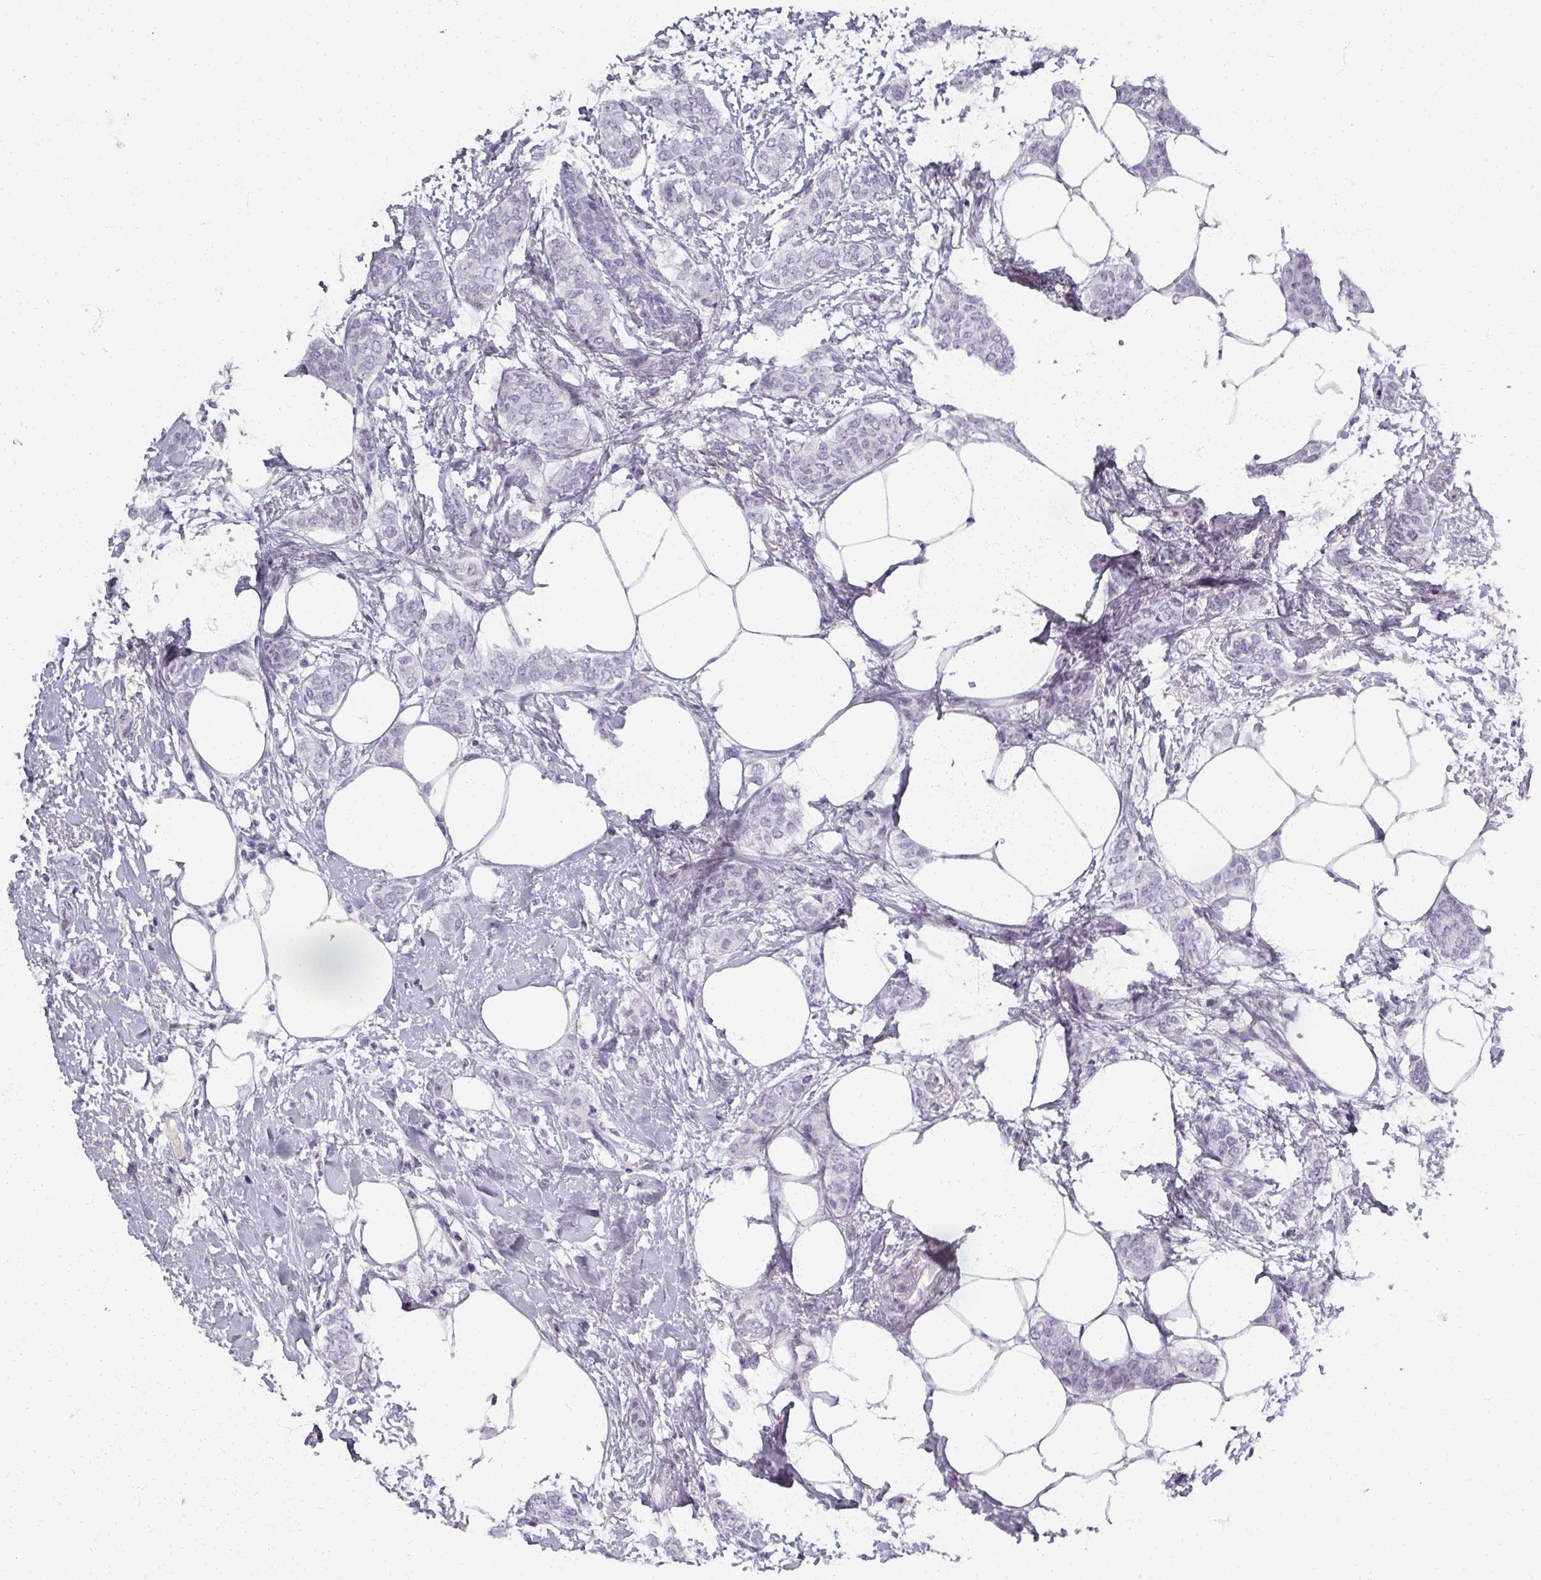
{"staining": {"intensity": "negative", "quantity": "none", "location": "none"}, "tissue": "breast cancer", "cell_type": "Tumor cells", "image_type": "cancer", "snomed": [{"axis": "morphology", "description": "Duct carcinoma"}, {"axis": "topography", "description": "Breast"}], "caption": "Tumor cells are negative for protein expression in human breast infiltrating ductal carcinoma.", "gene": "REG3G", "patient": {"sex": "female", "age": 72}}